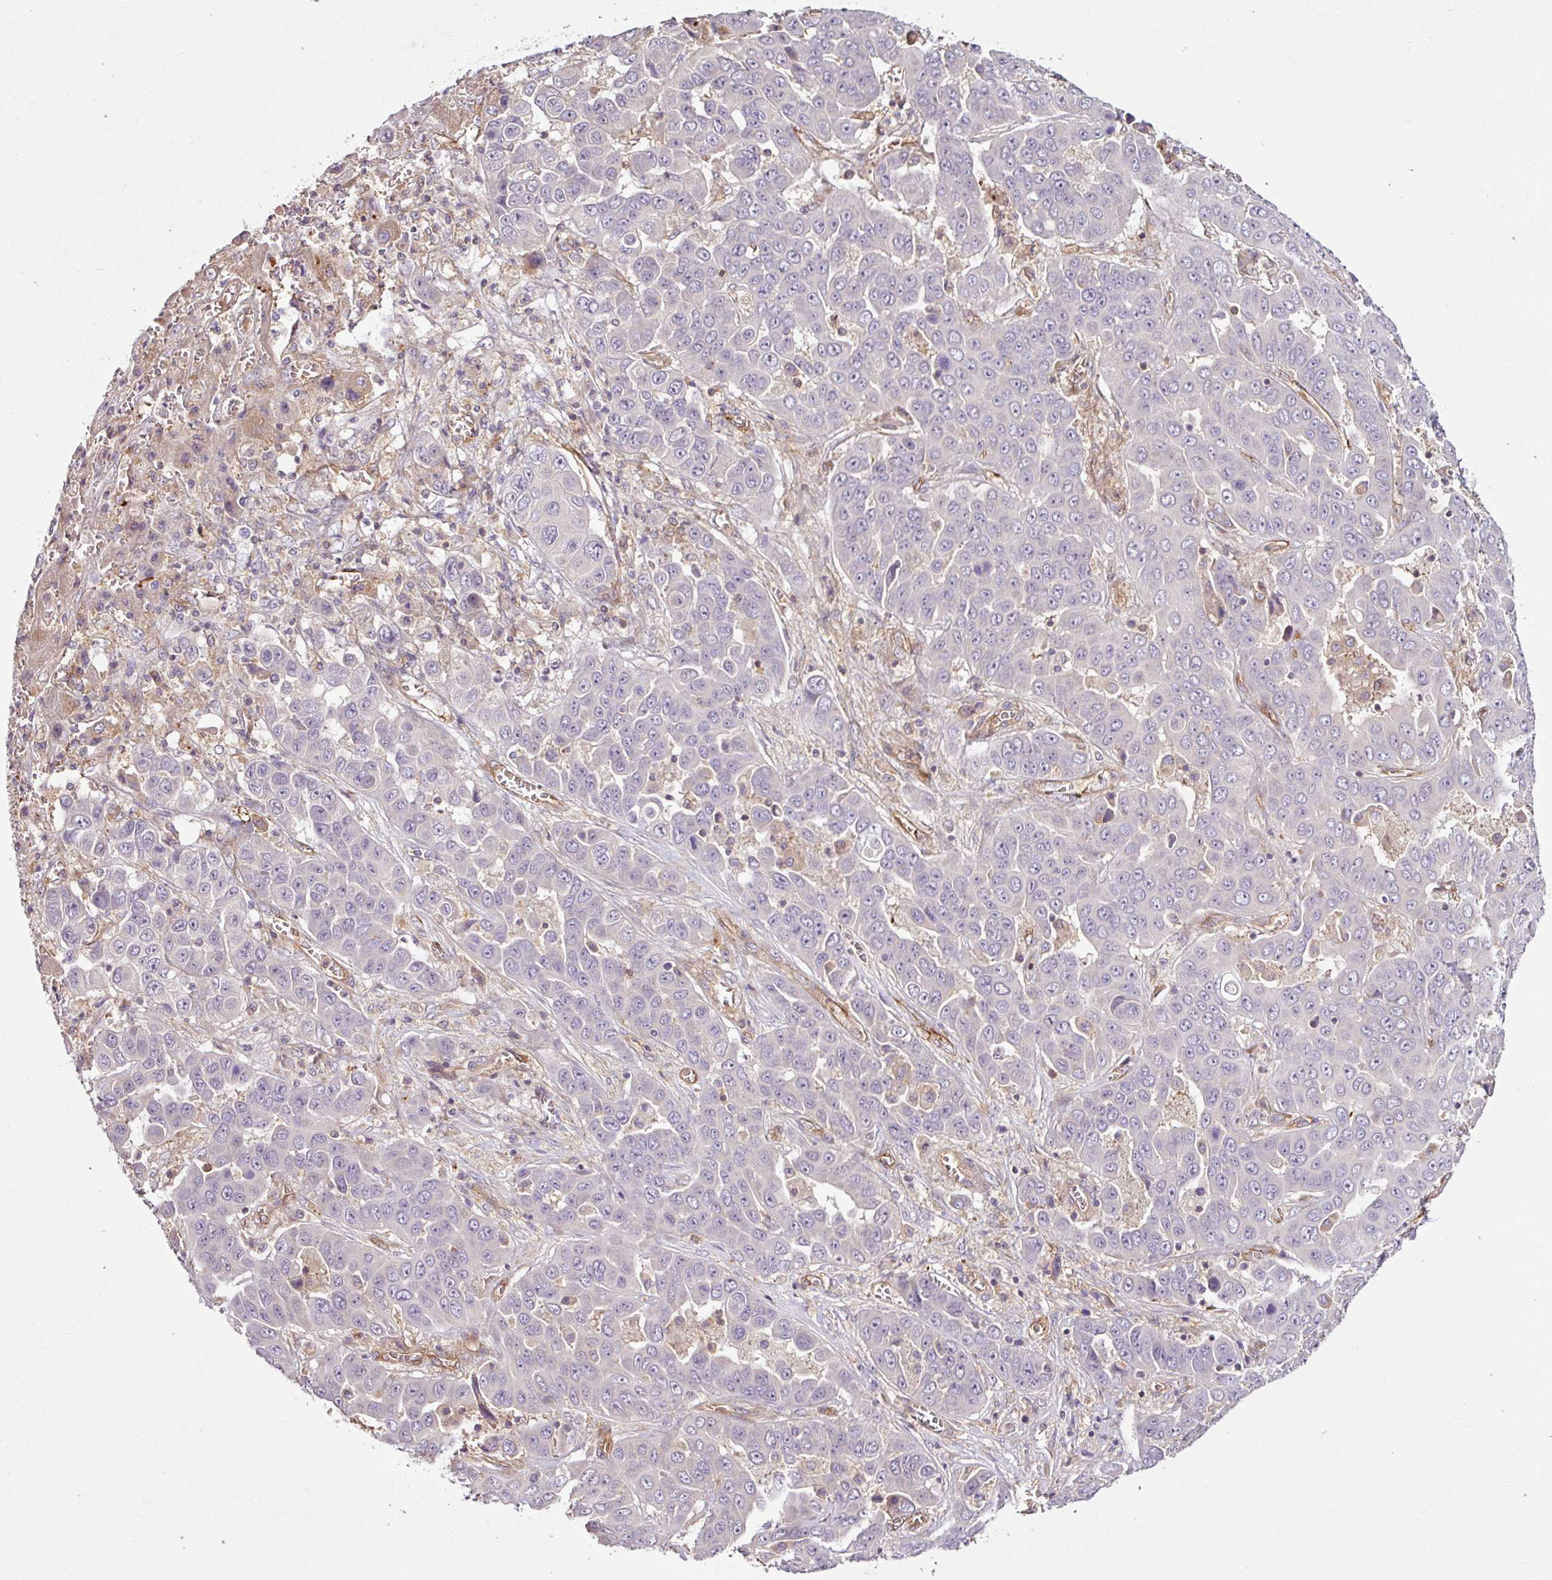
{"staining": {"intensity": "negative", "quantity": "none", "location": "none"}, "tissue": "liver cancer", "cell_type": "Tumor cells", "image_type": "cancer", "snomed": [{"axis": "morphology", "description": "Cholangiocarcinoma"}, {"axis": "topography", "description": "Liver"}], "caption": "This is a histopathology image of immunohistochemistry (IHC) staining of liver cholangiocarcinoma, which shows no expression in tumor cells. The staining is performed using DAB (3,3'-diaminobenzidine) brown chromogen with nuclei counter-stained in using hematoxylin.", "gene": "ZNF106", "patient": {"sex": "female", "age": 52}}